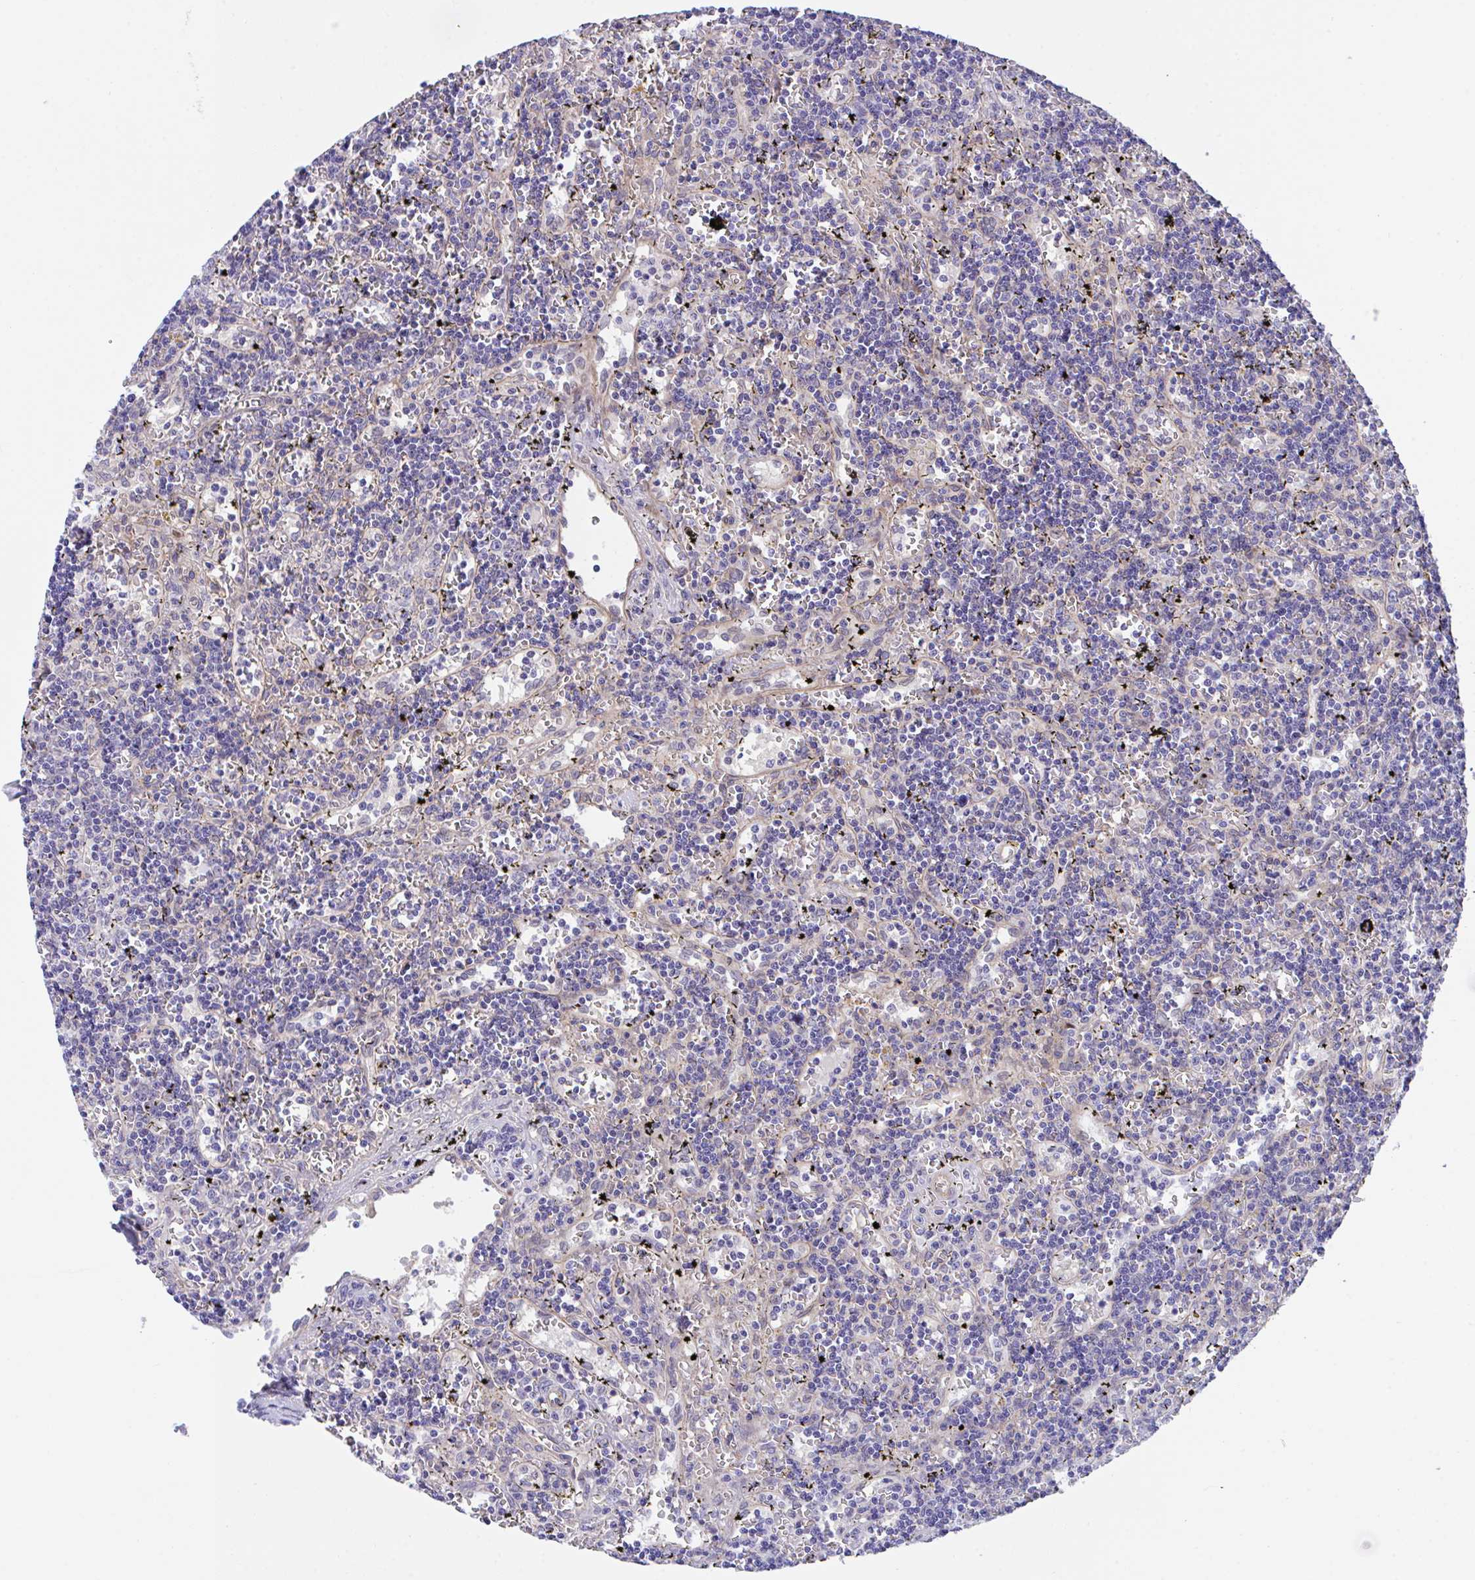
{"staining": {"intensity": "negative", "quantity": "none", "location": "none"}, "tissue": "lymphoma", "cell_type": "Tumor cells", "image_type": "cancer", "snomed": [{"axis": "morphology", "description": "Malignant lymphoma, non-Hodgkin's type, Low grade"}, {"axis": "topography", "description": "Spleen"}], "caption": "This is a histopathology image of IHC staining of lymphoma, which shows no staining in tumor cells. (Stains: DAB immunohistochemistry with hematoxylin counter stain, Microscopy: brightfield microscopy at high magnification).", "gene": "ZBED3", "patient": {"sex": "male", "age": 60}}